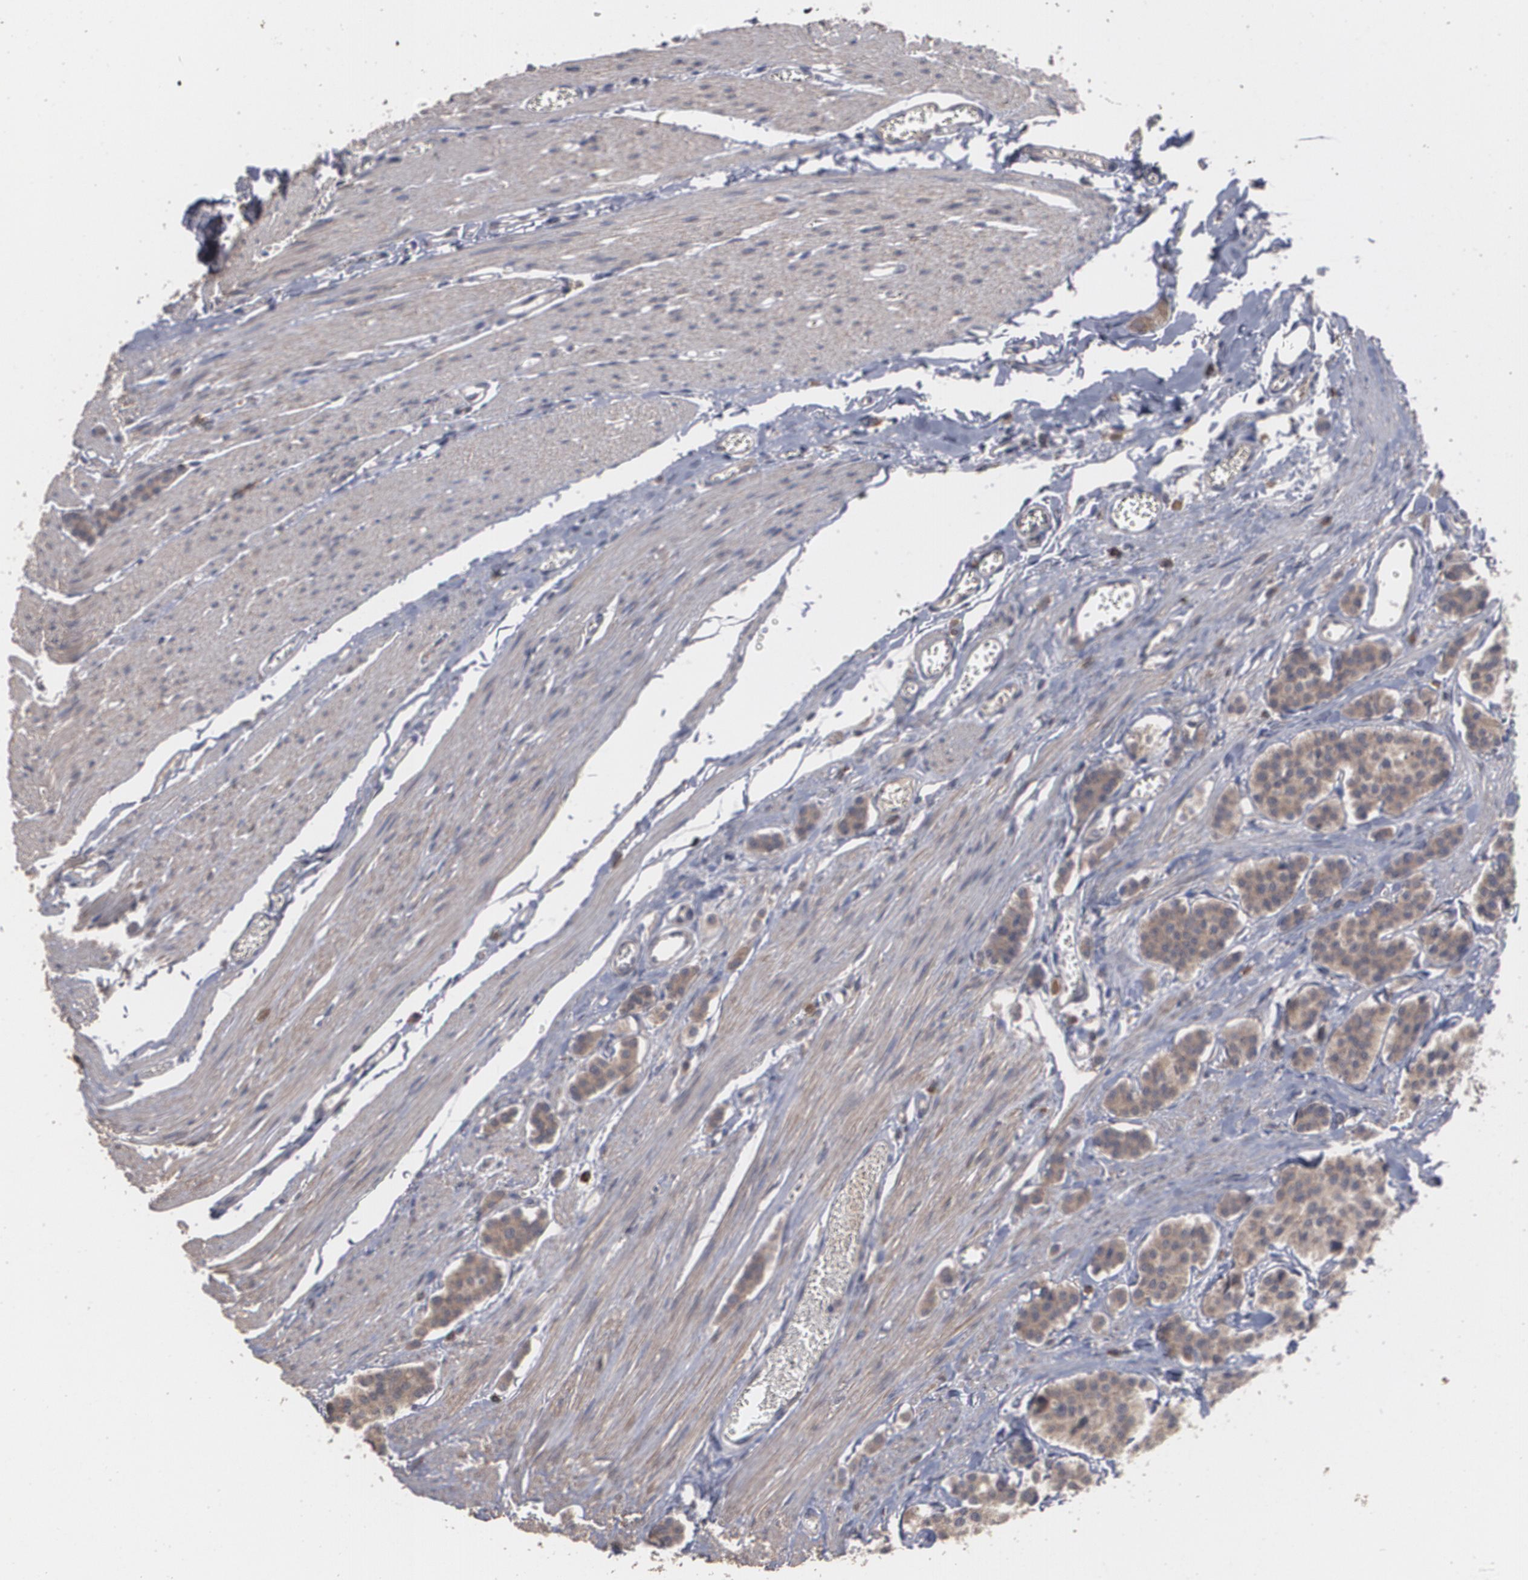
{"staining": {"intensity": "moderate", "quantity": ">75%", "location": "cytoplasmic/membranous"}, "tissue": "carcinoid", "cell_type": "Tumor cells", "image_type": "cancer", "snomed": [{"axis": "morphology", "description": "Carcinoid, malignant, NOS"}, {"axis": "topography", "description": "Small intestine"}], "caption": "Moderate cytoplasmic/membranous staining is identified in about >75% of tumor cells in carcinoid.", "gene": "ARF6", "patient": {"sex": "male", "age": 60}}